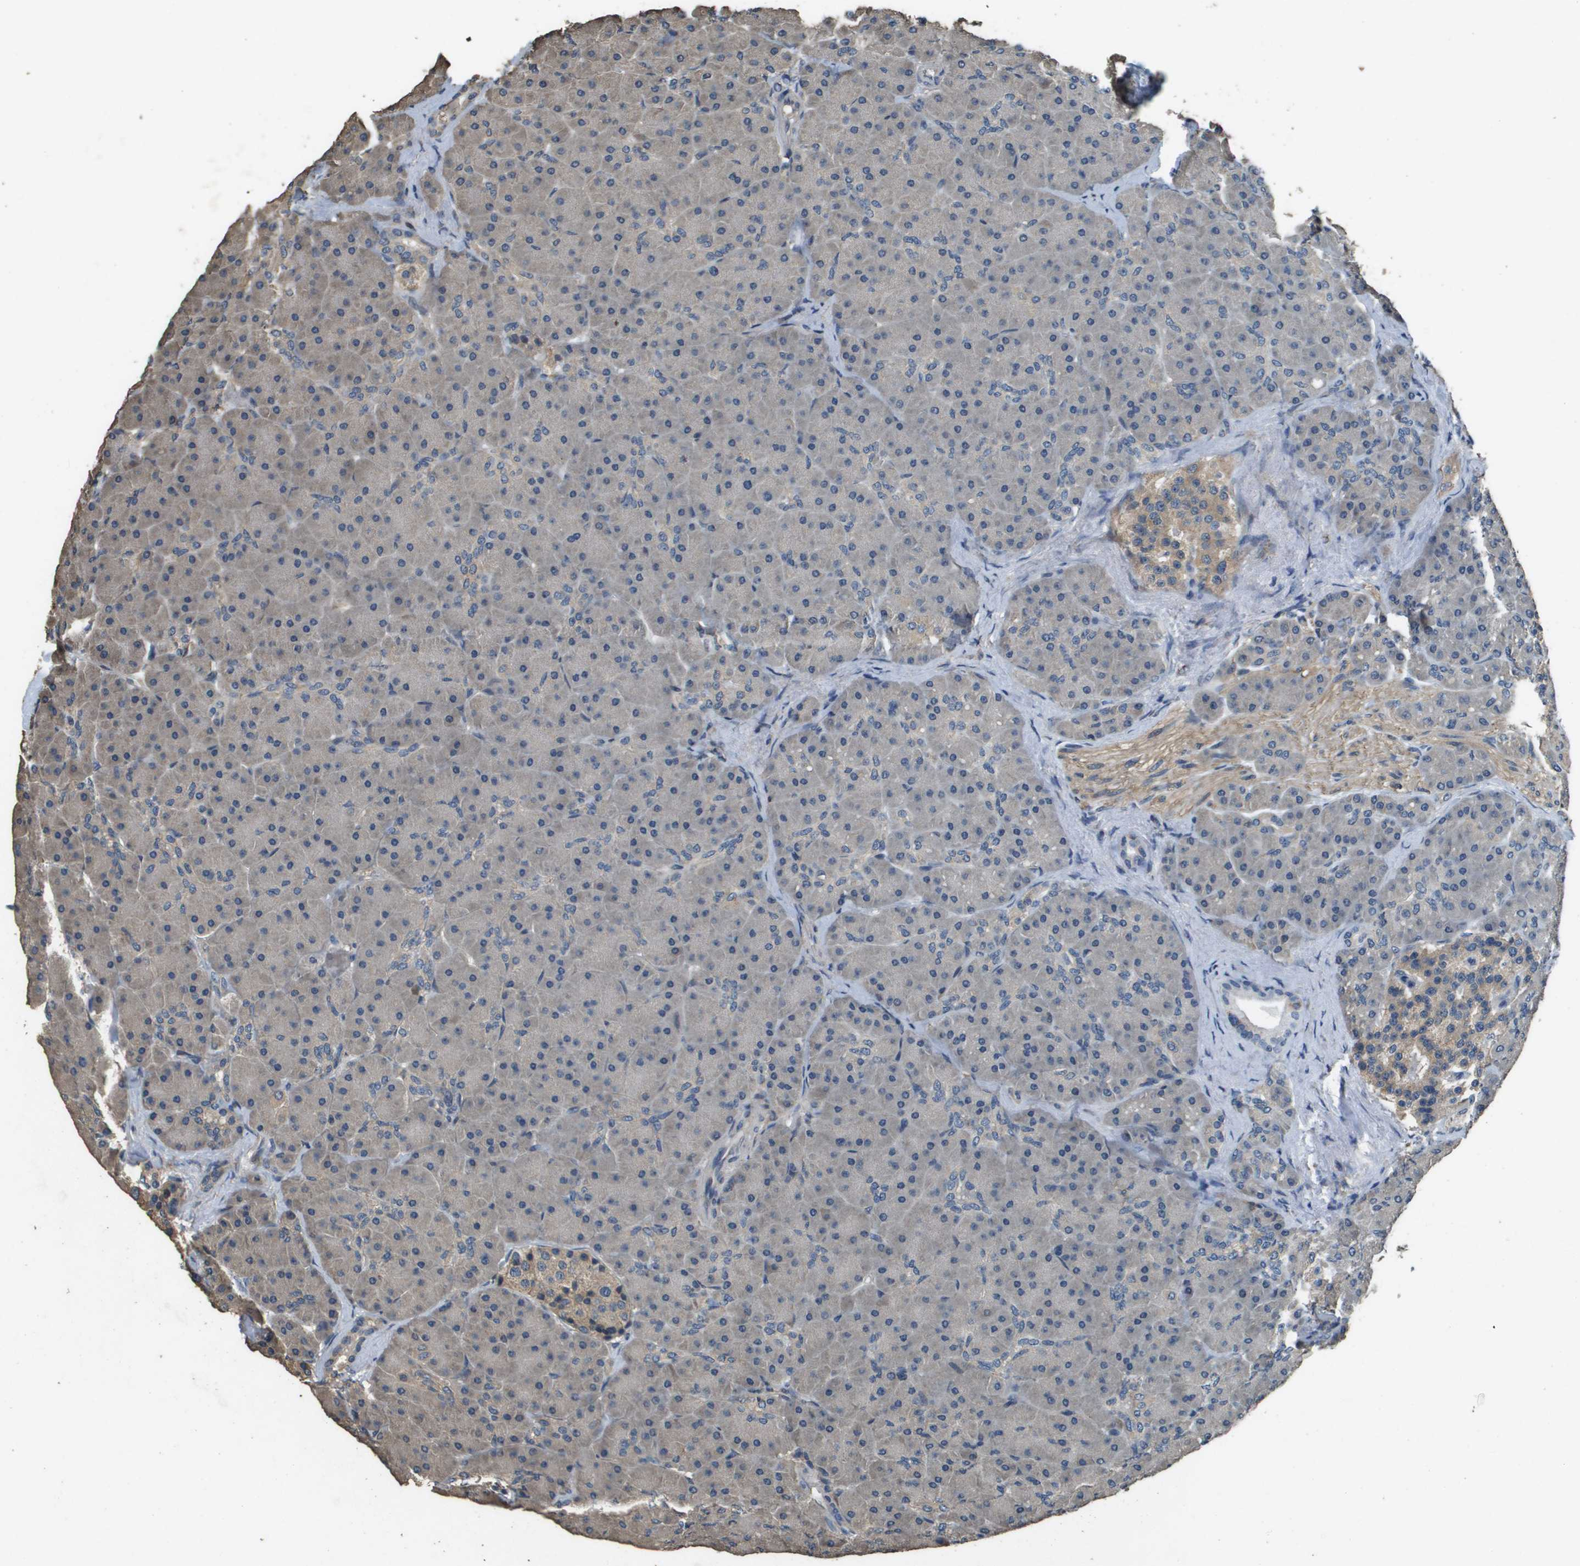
{"staining": {"intensity": "negative", "quantity": "none", "location": "none"}, "tissue": "pancreas", "cell_type": "Exocrine glandular cells", "image_type": "normal", "snomed": [{"axis": "morphology", "description": "Normal tissue, NOS"}, {"axis": "topography", "description": "Pancreas"}], "caption": "An immunohistochemistry image of normal pancreas is shown. There is no staining in exocrine glandular cells of pancreas.", "gene": "RAB6B", "patient": {"sex": "male", "age": 66}}